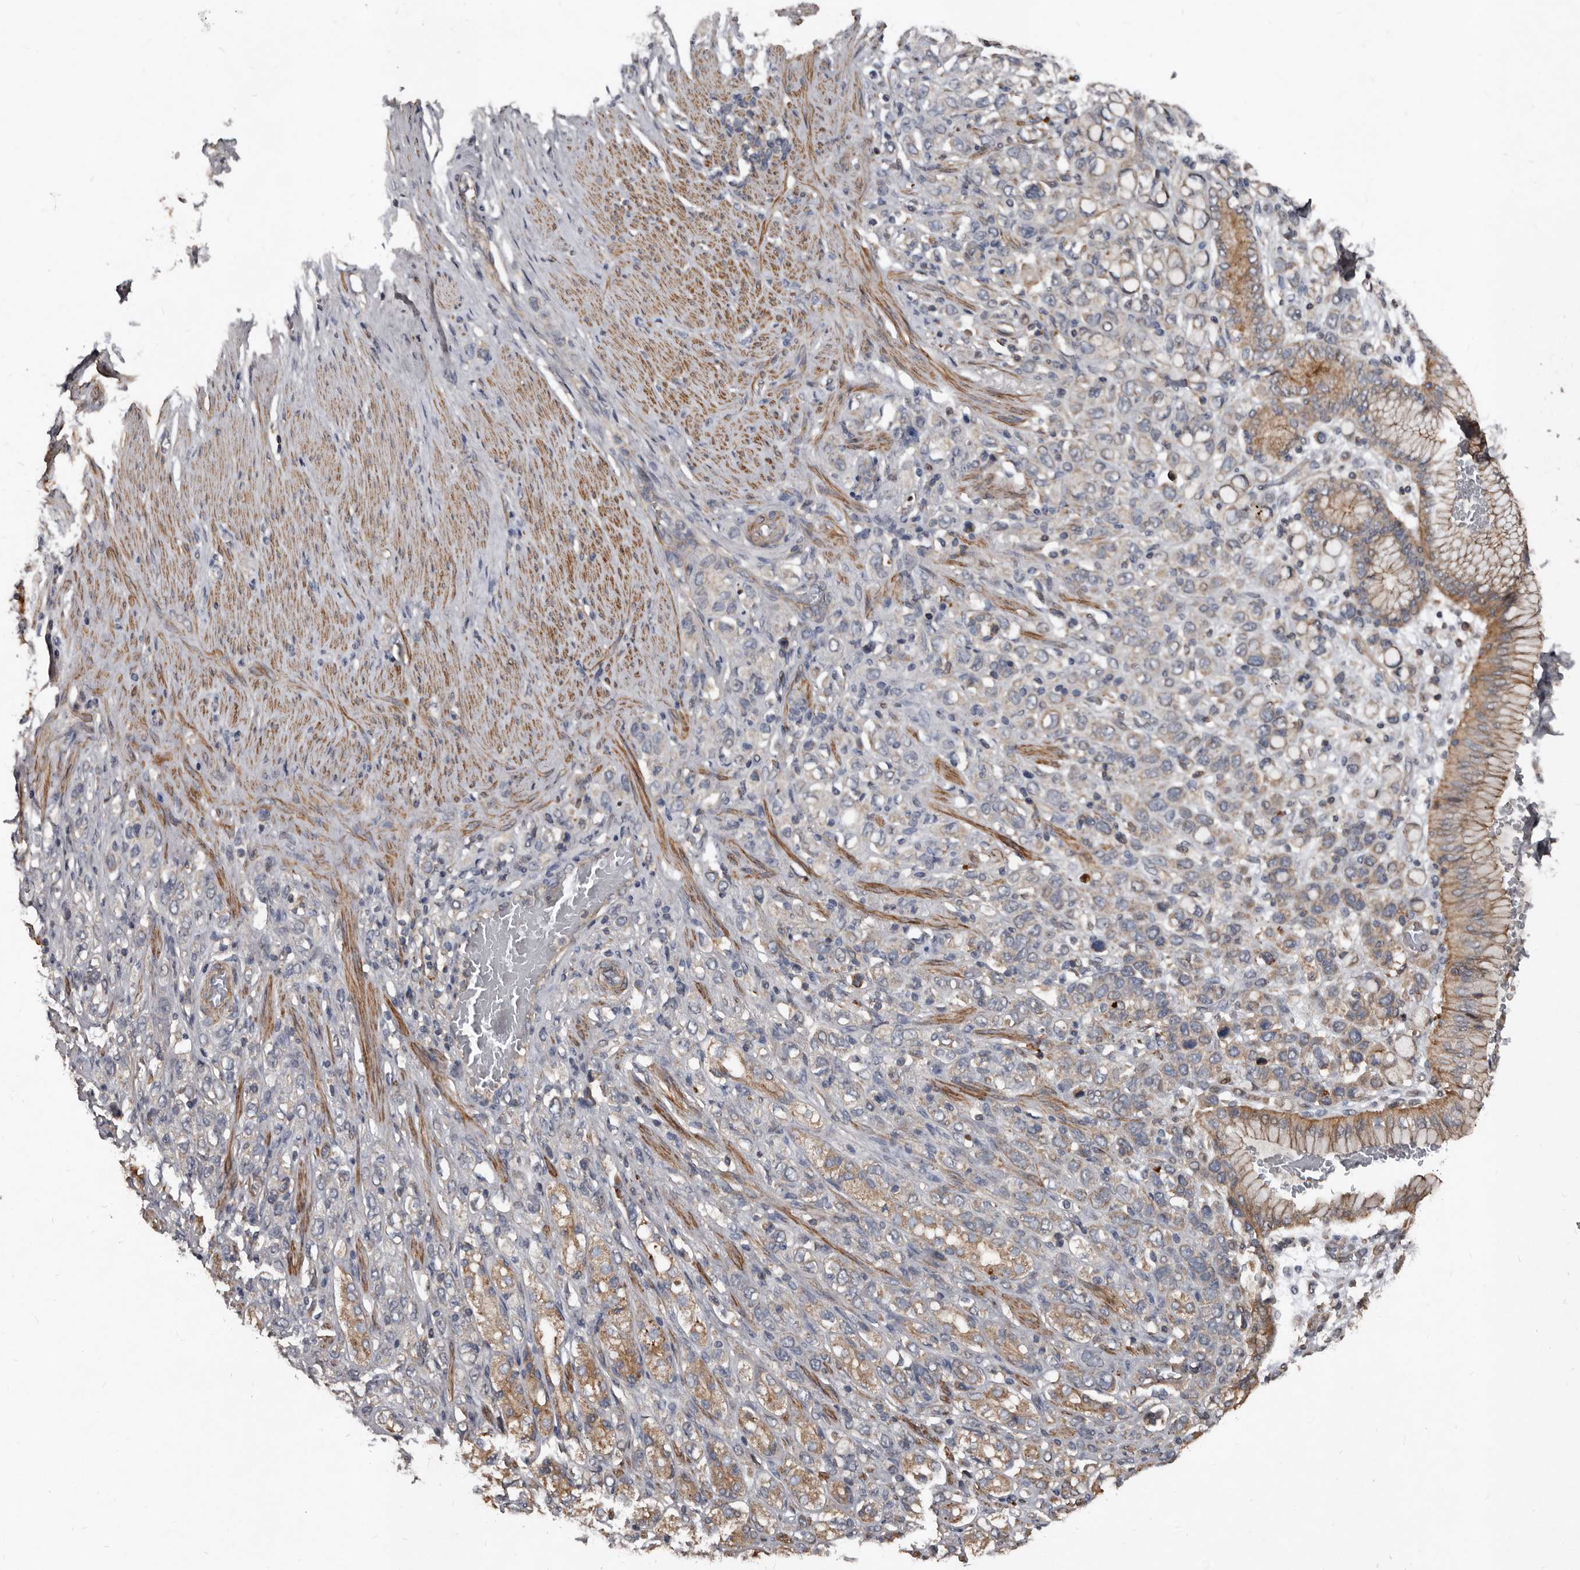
{"staining": {"intensity": "negative", "quantity": "none", "location": "none"}, "tissue": "stomach cancer", "cell_type": "Tumor cells", "image_type": "cancer", "snomed": [{"axis": "morphology", "description": "Adenocarcinoma, NOS"}, {"axis": "topography", "description": "Stomach"}], "caption": "This is an IHC photomicrograph of human stomach cancer (adenocarcinoma). There is no positivity in tumor cells.", "gene": "GREB1", "patient": {"sex": "female", "age": 65}}